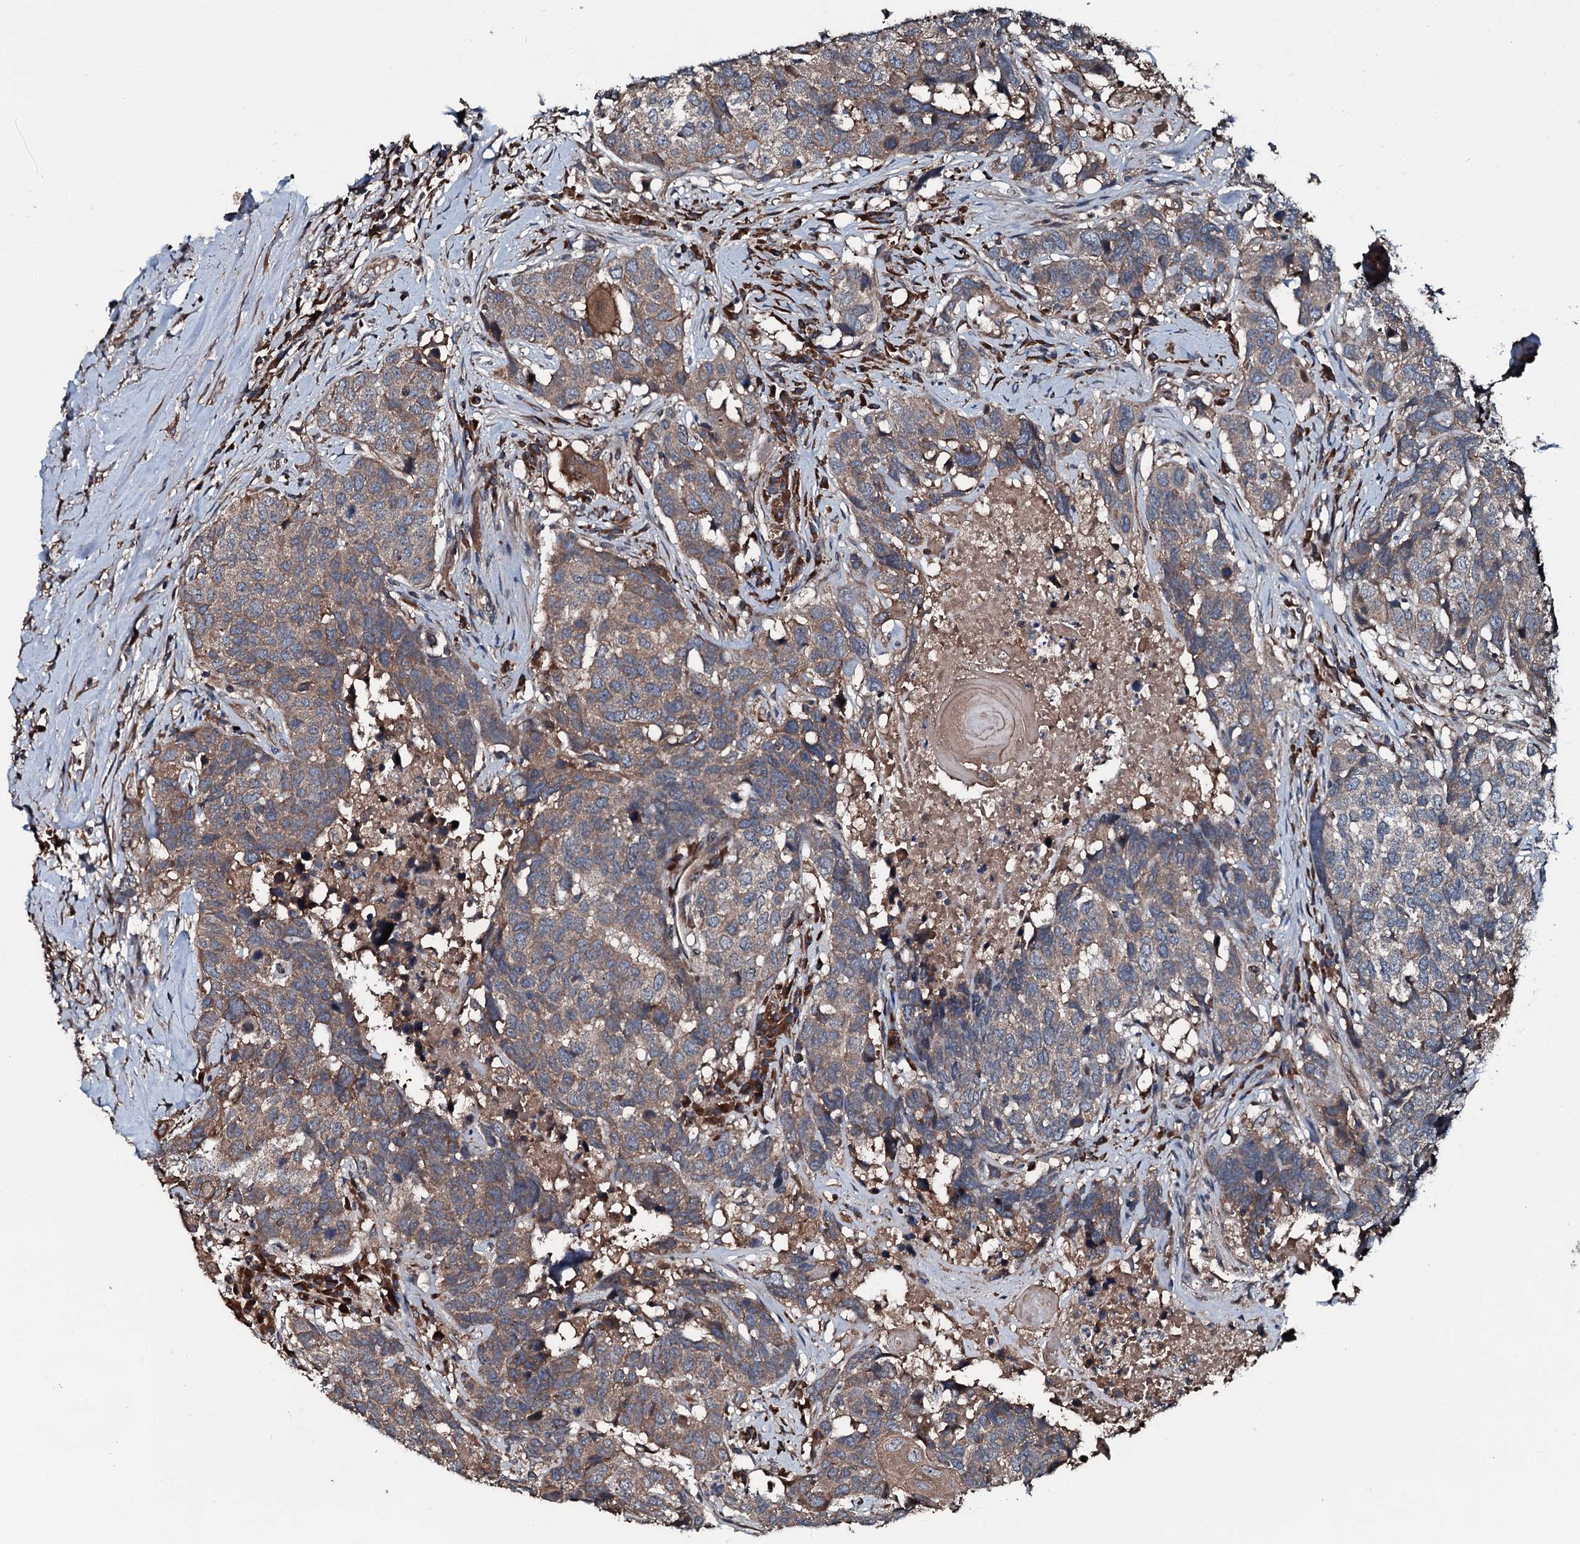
{"staining": {"intensity": "moderate", "quantity": ">75%", "location": "cytoplasmic/membranous"}, "tissue": "head and neck cancer", "cell_type": "Tumor cells", "image_type": "cancer", "snomed": [{"axis": "morphology", "description": "Squamous cell carcinoma, NOS"}, {"axis": "topography", "description": "Head-Neck"}], "caption": "Brown immunohistochemical staining in human squamous cell carcinoma (head and neck) reveals moderate cytoplasmic/membranous positivity in about >75% of tumor cells. The staining was performed using DAB (3,3'-diaminobenzidine) to visualize the protein expression in brown, while the nuclei were stained in blue with hematoxylin (Magnification: 20x).", "gene": "AARS1", "patient": {"sex": "male", "age": 66}}